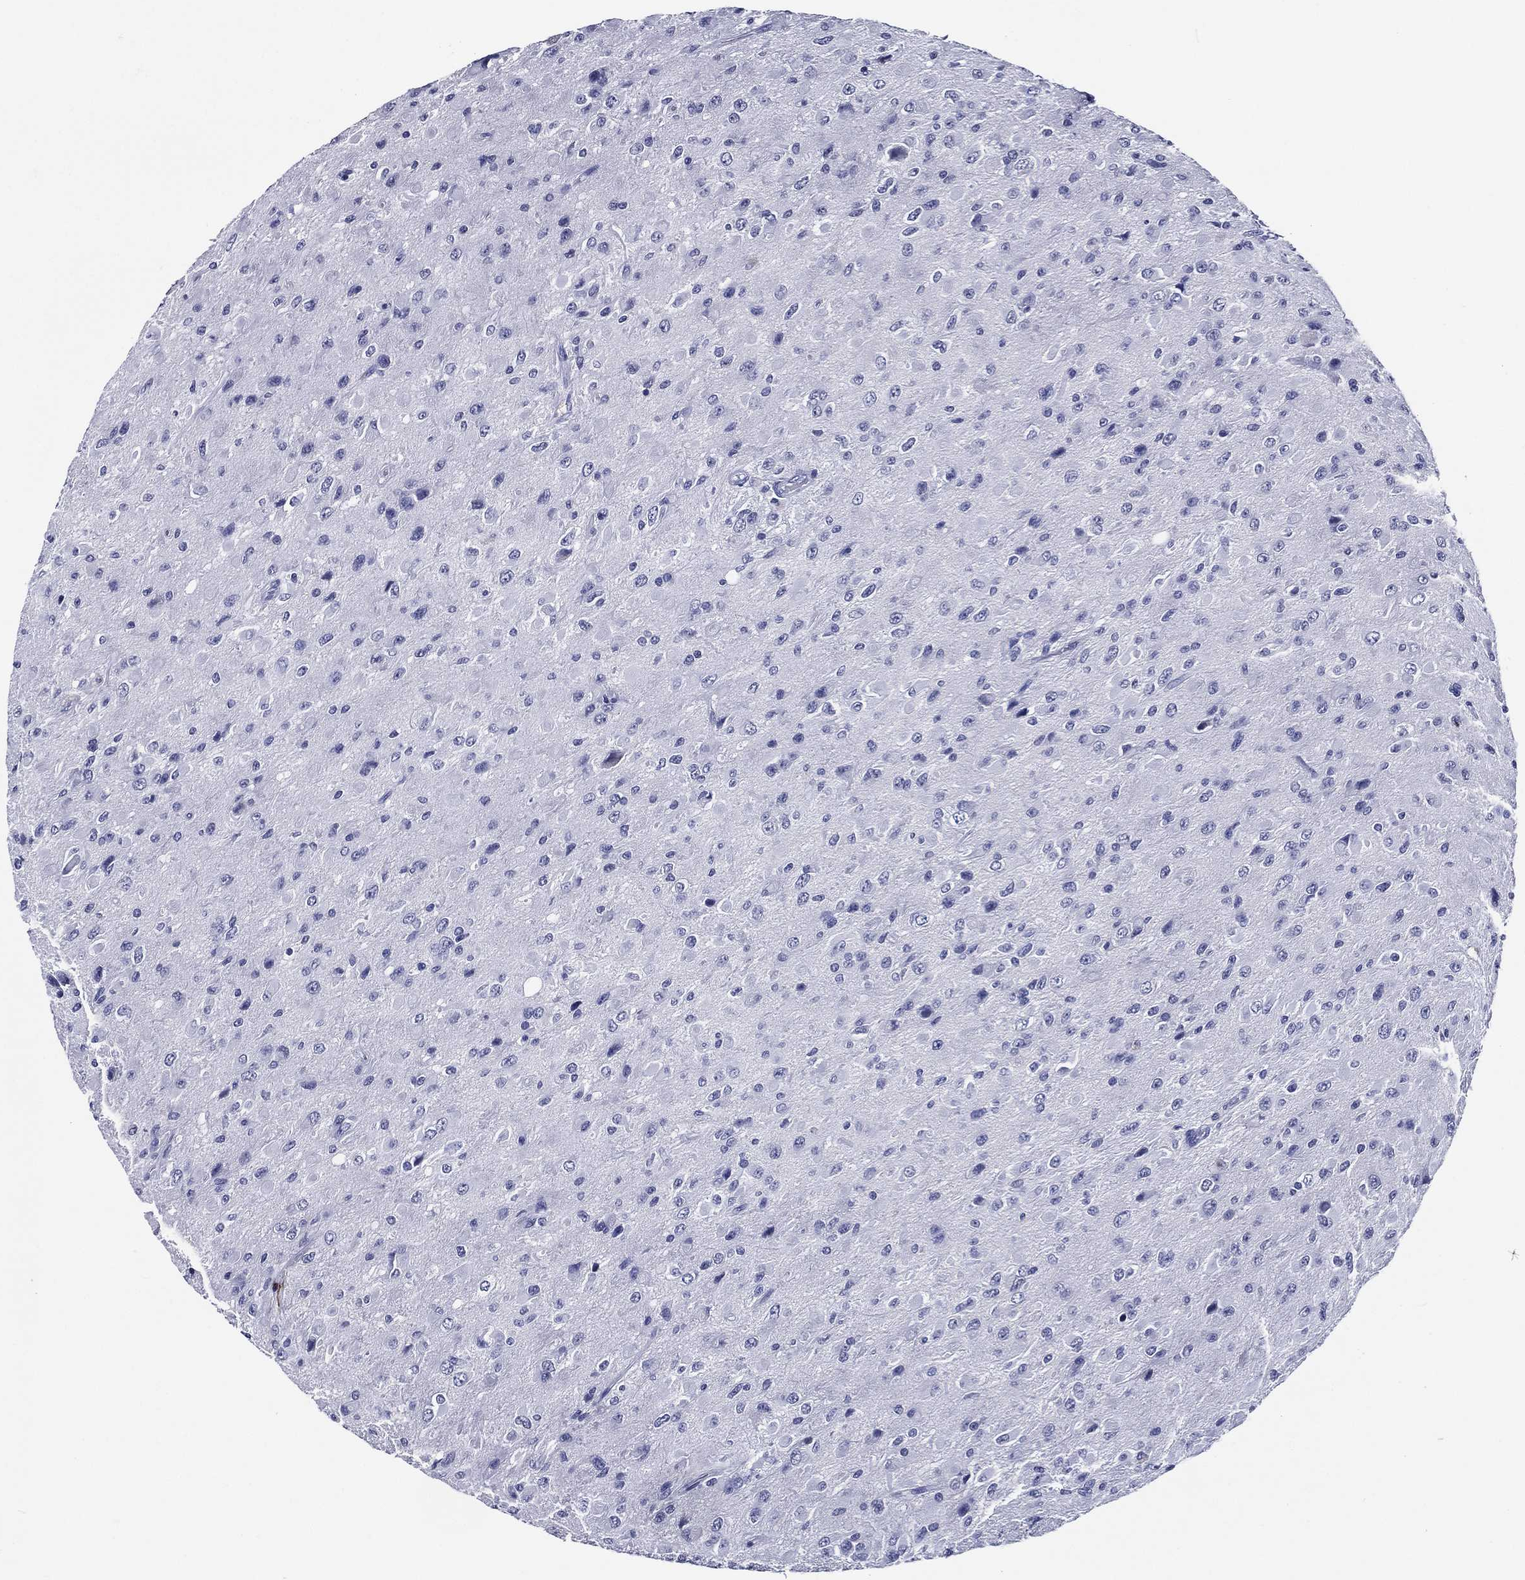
{"staining": {"intensity": "negative", "quantity": "none", "location": "none"}, "tissue": "glioma", "cell_type": "Tumor cells", "image_type": "cancer", "snomed": [{"axis": "morphology", "description": "Glioma, malignant, High grade"}, {"axis": "topography", "description": "Cerebral cortex"}], "caption": "The photomicrograph reveals no staining of tumor cells in glioma. (DAB immunohistochemistry (IHC) with hematoxylin counter stain).", "gene": "ACE2", "patient": {"sex": "male", "age": 35}}